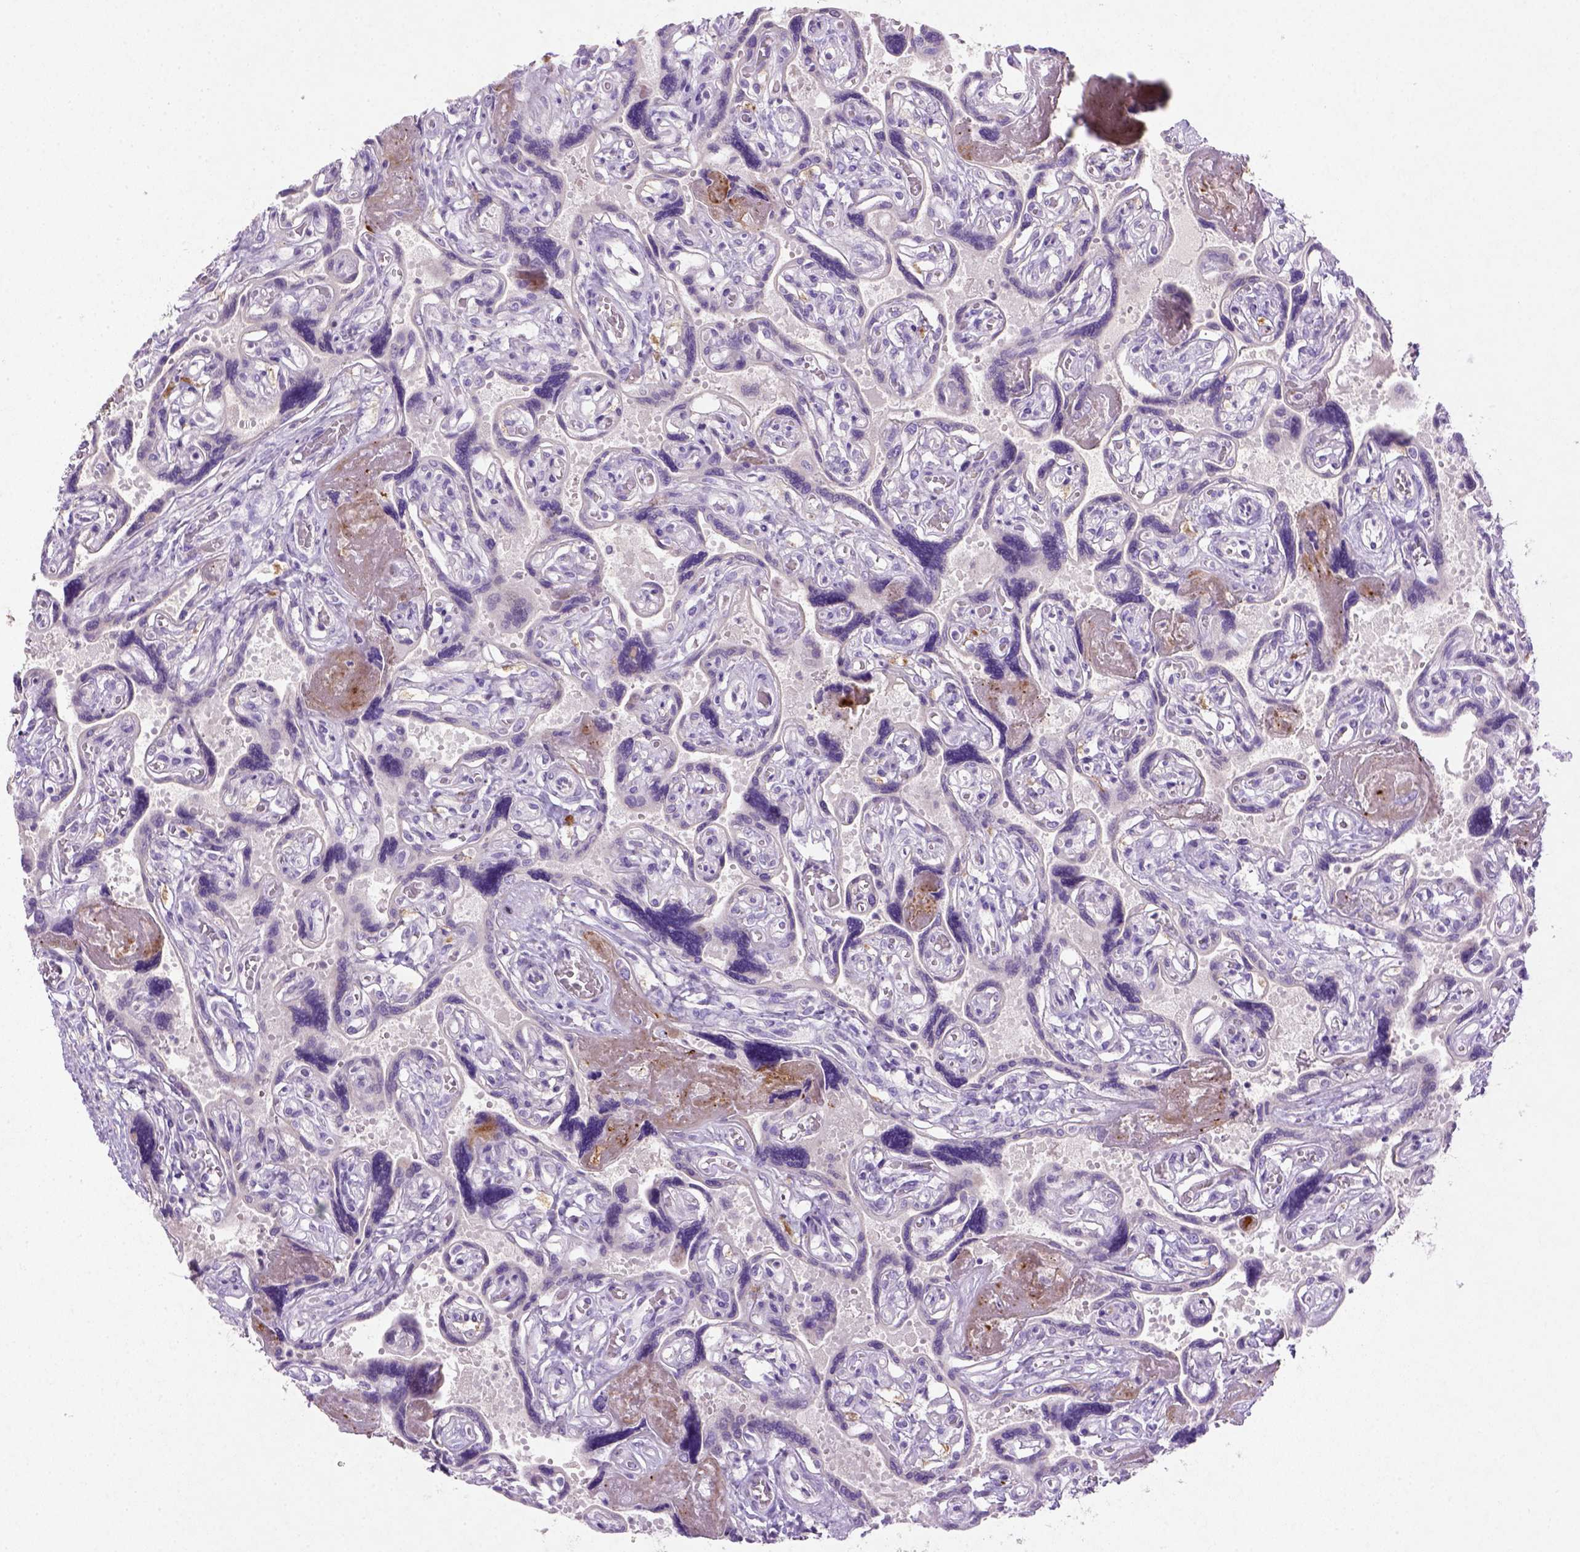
{"staining": {"intensity": "negative", "quantity": "none", "location": "none"}, "tissue": "placenta", "cell_type": "Decidual cells", "image_type": "normal", "snomed": [{"axis": "morphology", "description": "Normal tissue, NOS"}, {"axis": "topography", "description": "Placenta"}], "caption": "Image shows no significant protein staining in decidual cells of benign placenta. The staining is performed using DAB brown chromogen with nuclei counter-stained in using hematoxylin.", "gene": "NUDT2", "patient": {"sex": "female", "age": 32}}